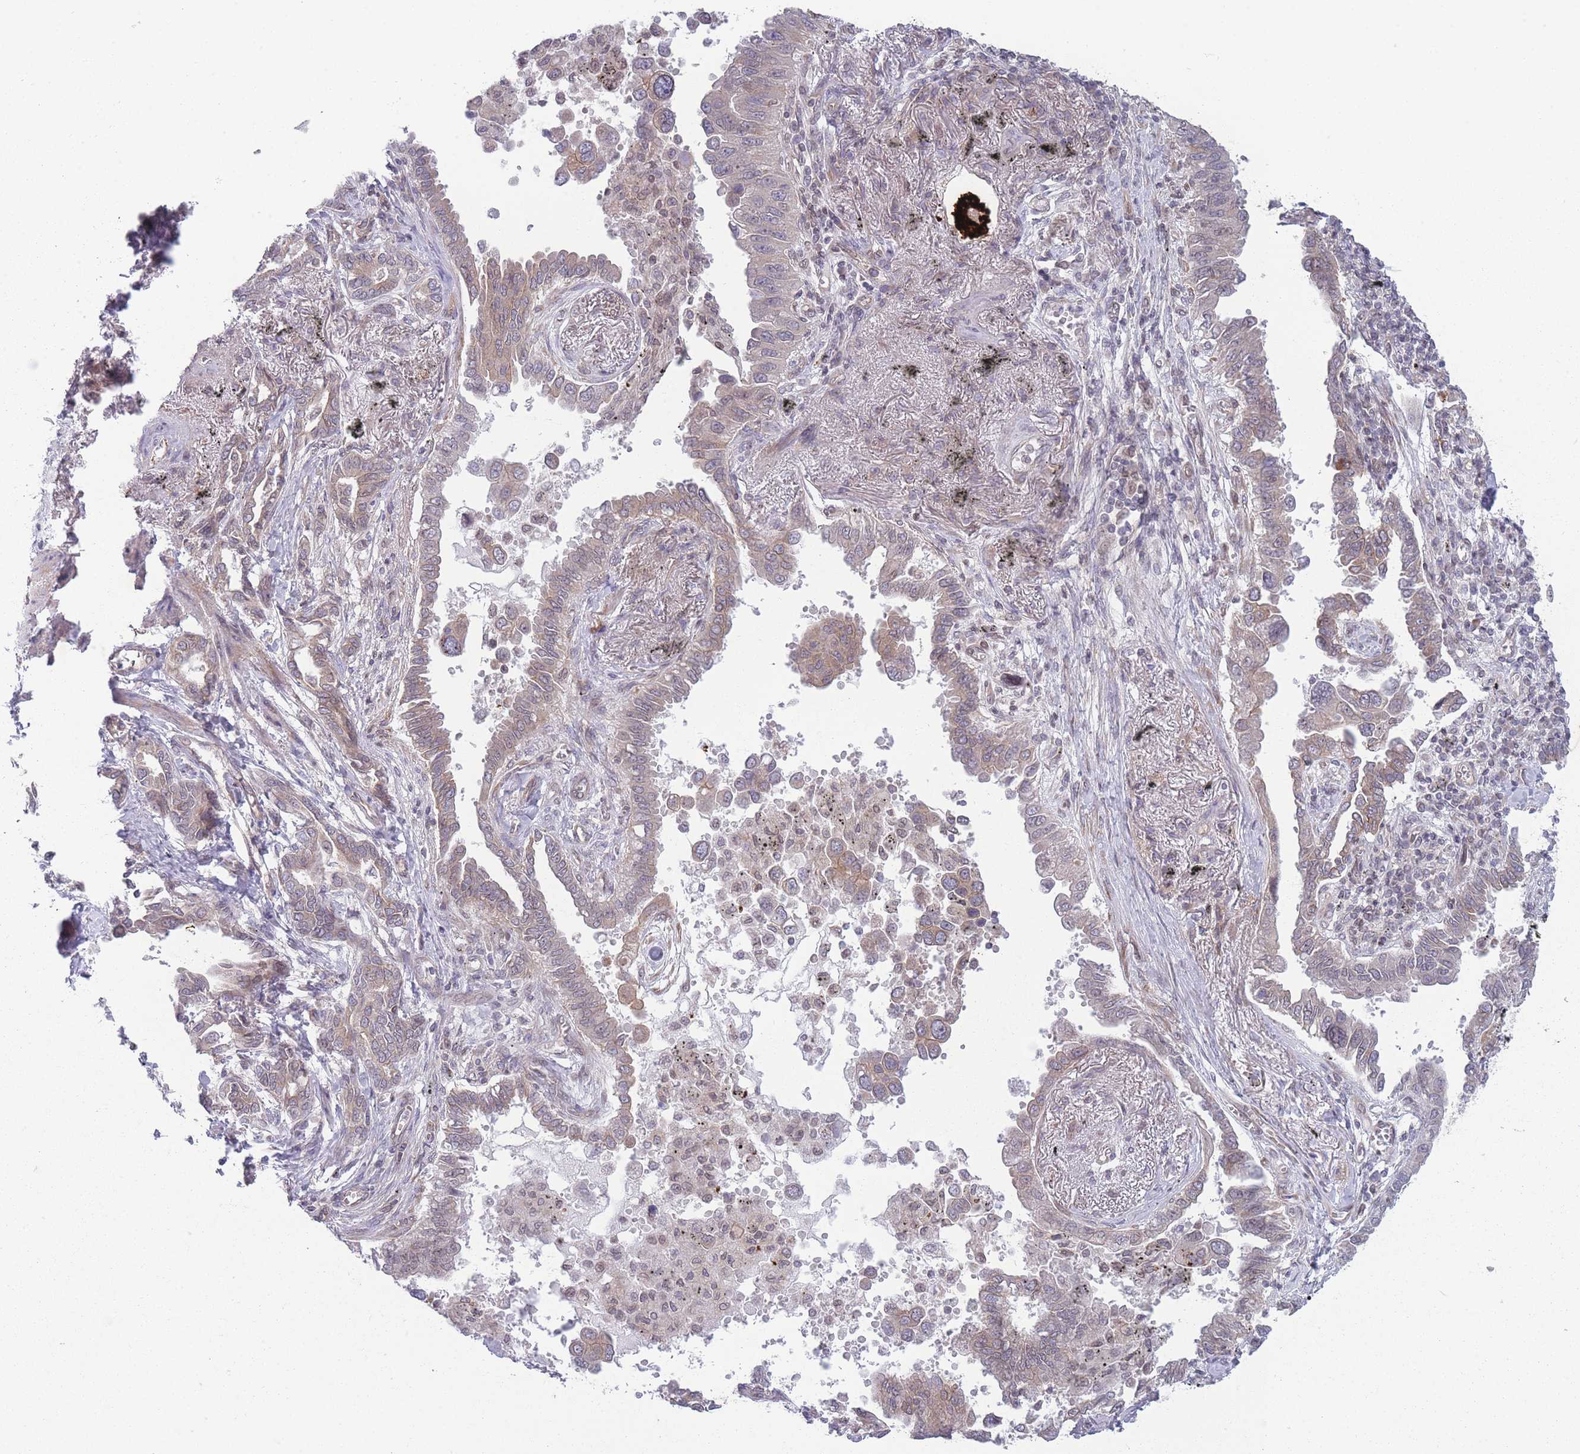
{"staining": {"intensity": "weak", "quantity": "25%-75%", "location": "cytoplasmic/membranous"}, "tissue": "lung cancer", "cell_type": "Tumor cells", "image_type": "cancer", "snomed": [{"axis": "morphology", "description": "Adenocarcinoma, NOS"}, {"axis": "topography", "description": "Lung"}], "caption": "There is low levels of weak cytoplasmic/membranous expression in tumor cells of lung cancer (adenocarcinoma), as demonstrated by immunohistochemical staining (brown color).", "gene": "VRK2", "patient": {"sex": "male", "age": 67}}